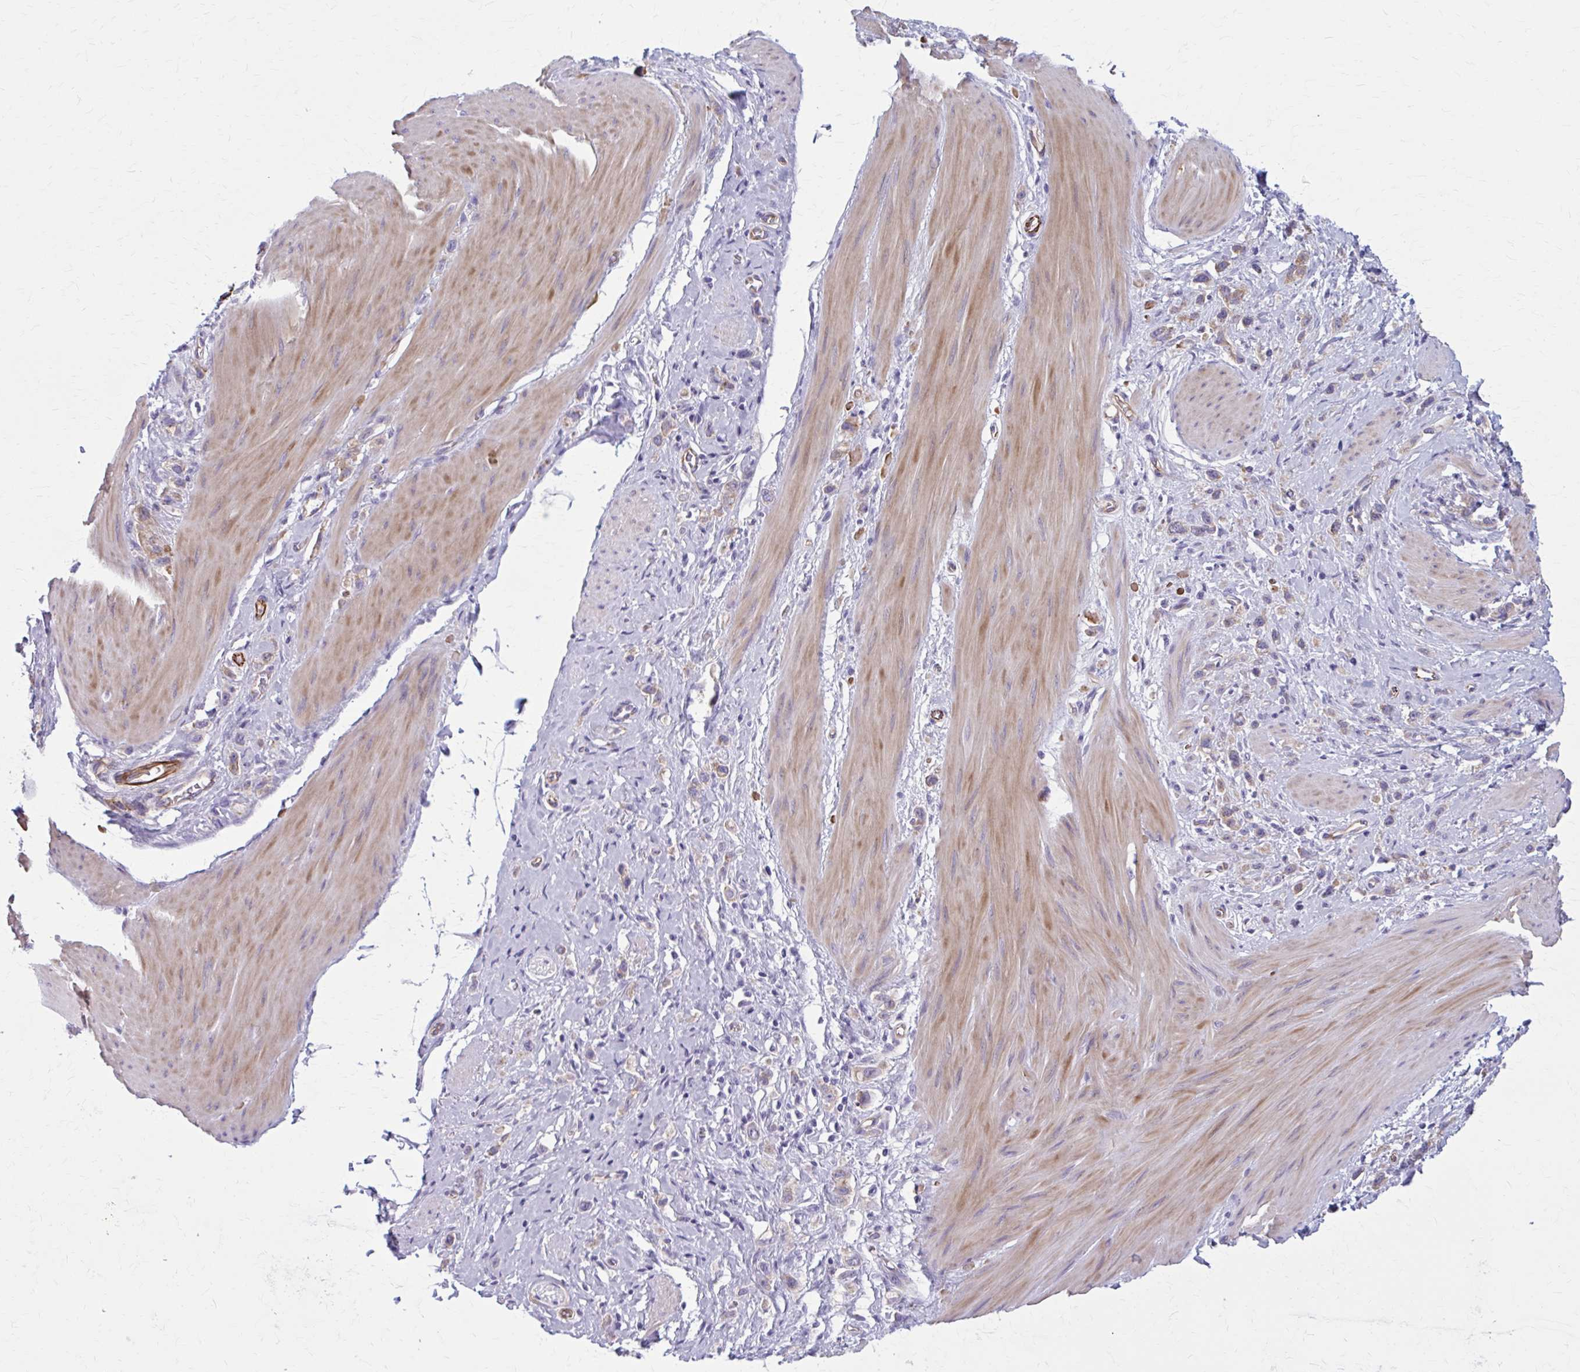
{"staining": {"intensity": "moderate", "quantity": "25%-75%", "location": "cytoplasmic/membranous"}, "tissue": "stomach cancer", "cell_type": "Tumor cells", "image_type": "cancer", "snomed": [{"axis": "morphology", "description": "Adenocarcinoma, NOS"}, {"axis": "topography", "description": "Stomach"}], "caption": "Immunohistochemical staining of stomach cancer (adenocarcinoma) exhibits medium levels of moderate cytoplasmic/membranous positivity in about 25%-75% of tumor cells. (DAB (3,3'-diaminobenzidine) = brown stain, brightfield microscopy at high magnification).", "gene": "ZDHHC7", "patient": {"sex": "female", "age": 65}}